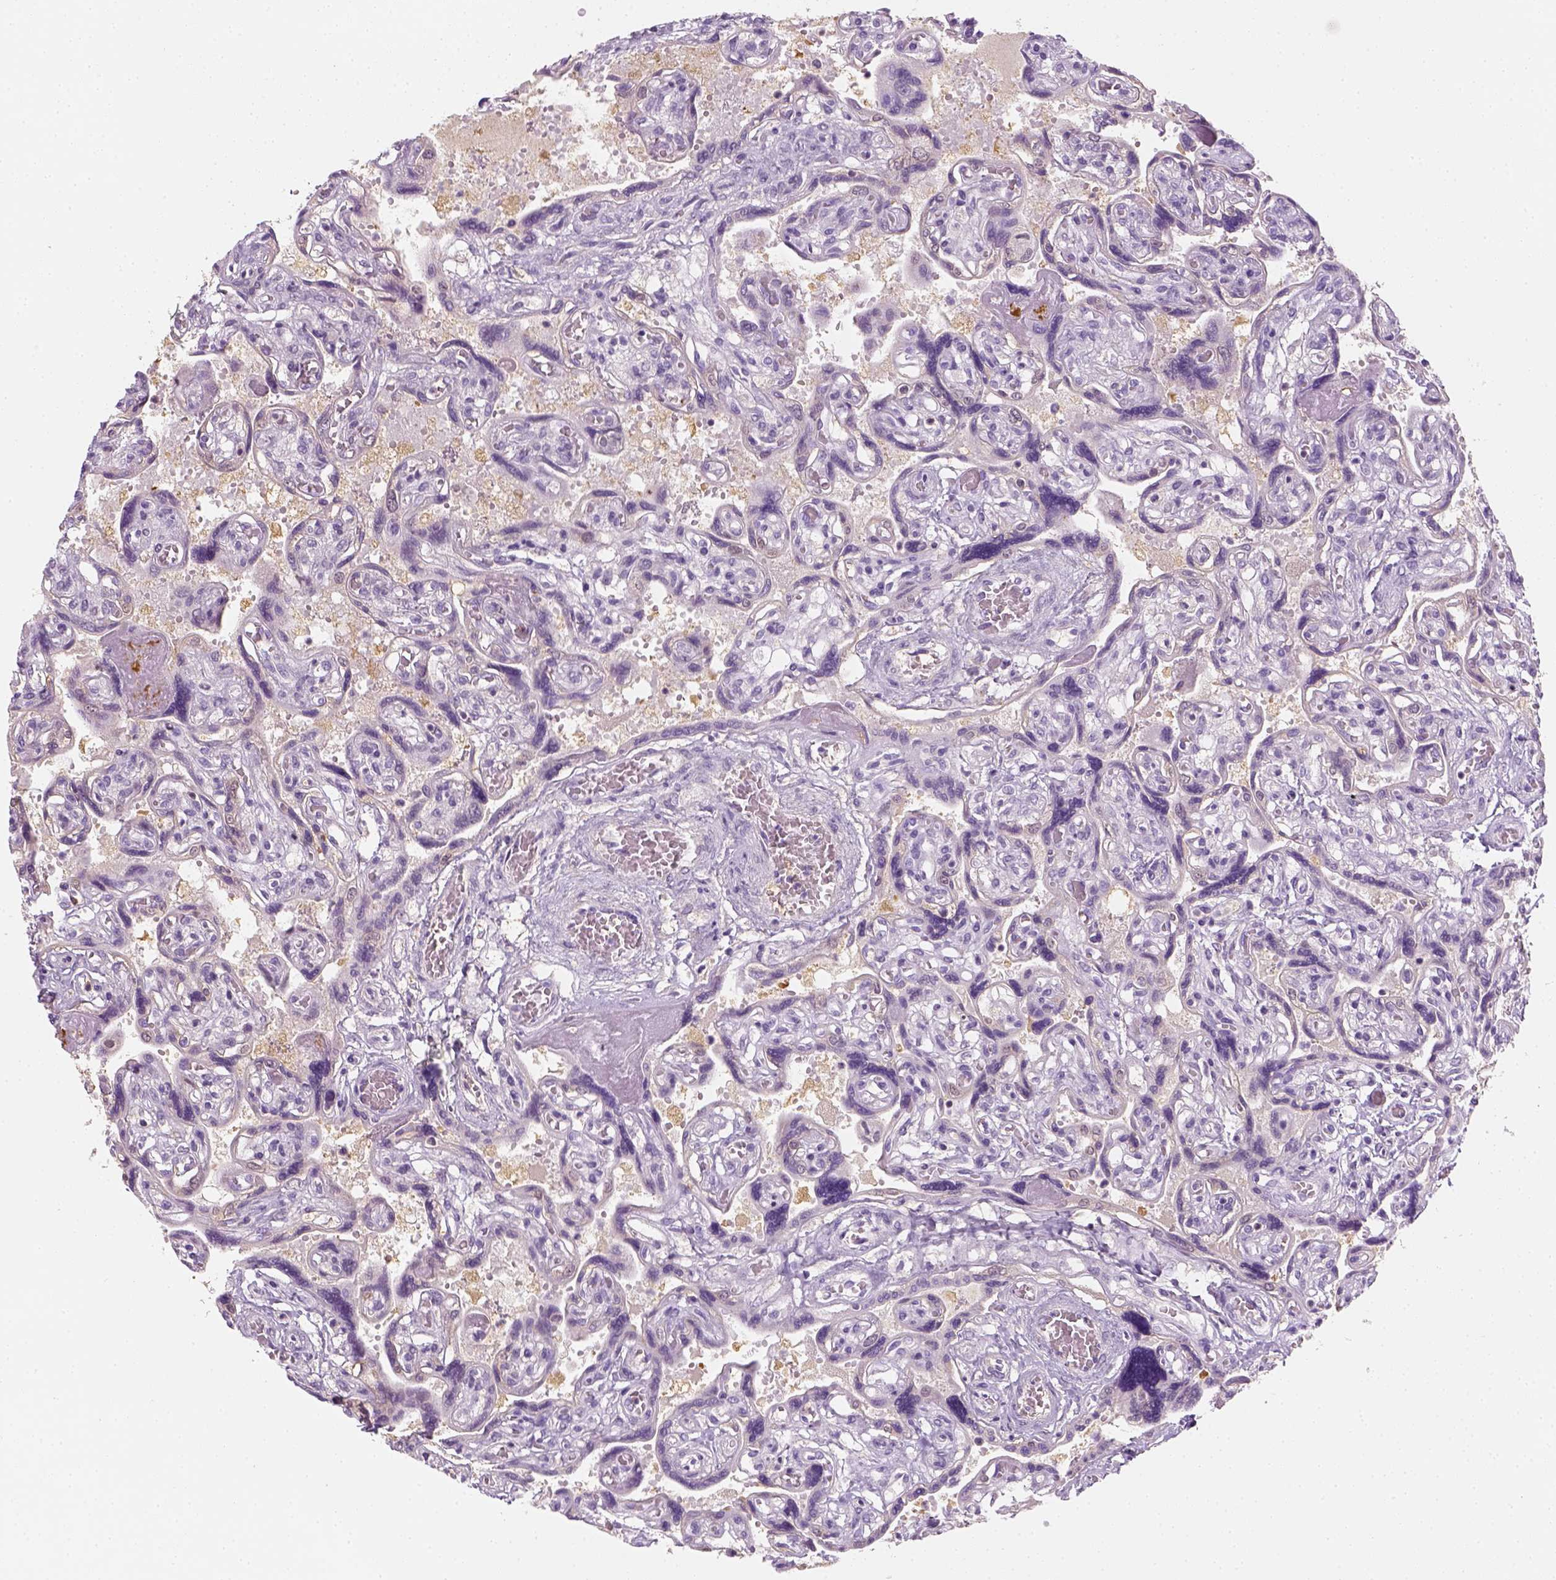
{"staining": {"intensity": "negative", "quantity": "none", "location": "none"}, "tissue": "placenta", "cell_type": "Decidual cells", "image_type": "normal", "snomed": [{"axis": "morphology", "description": "Normal tissue, NOS"}, {"axis": "topography", "description": "Placenta"}], "caption": "High magnification brightfield microscopy of benign placenta stained with DAB (3,3'-diaminobenzidine) (brown) and counterstained with hematoxylin (blue): decidual cells show no significant positivity.", "gene": "EPHB1", "patient": {"sex": "female", "age": 32}}